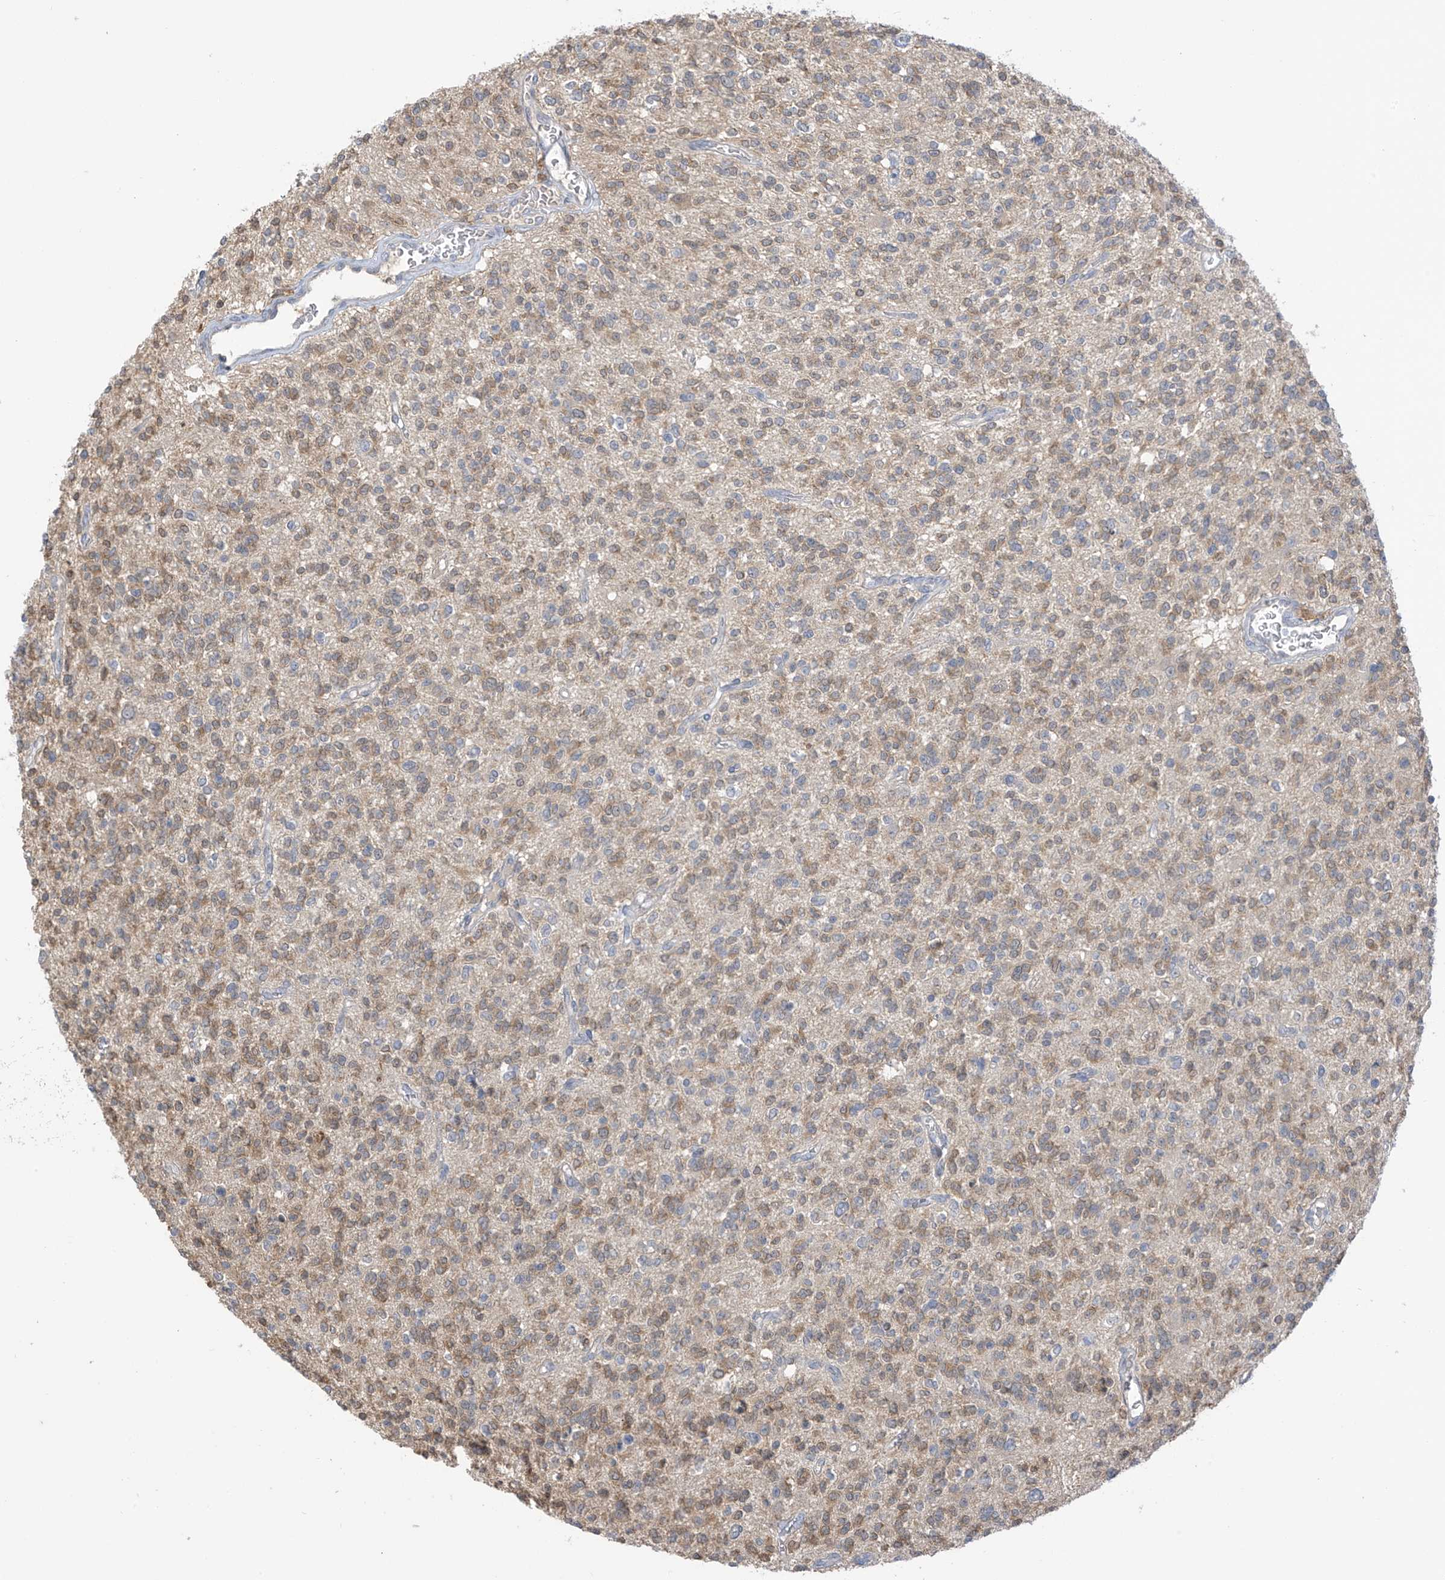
{"staining": {"intensity": "moderate", "quantity": ">75%", "location": "cytoplasmic/membranous"}, "tissue": "glioma", "cell_type": "Tumor cells", "image_type": "cancer", "snomed": [{"axis": "morphology", "description": "Glioma, malignant, High grade"}, {"axis": "topography", "description": "Brain"}], "caption": "There is medium levels of moderate cytoplasmic/membranous positivity in tumor cells of glioma, as demonstrated by immunohistochemical staining (brown color).", "gene": "IDH1", "patient": {"sex": "male", "age": 34}}